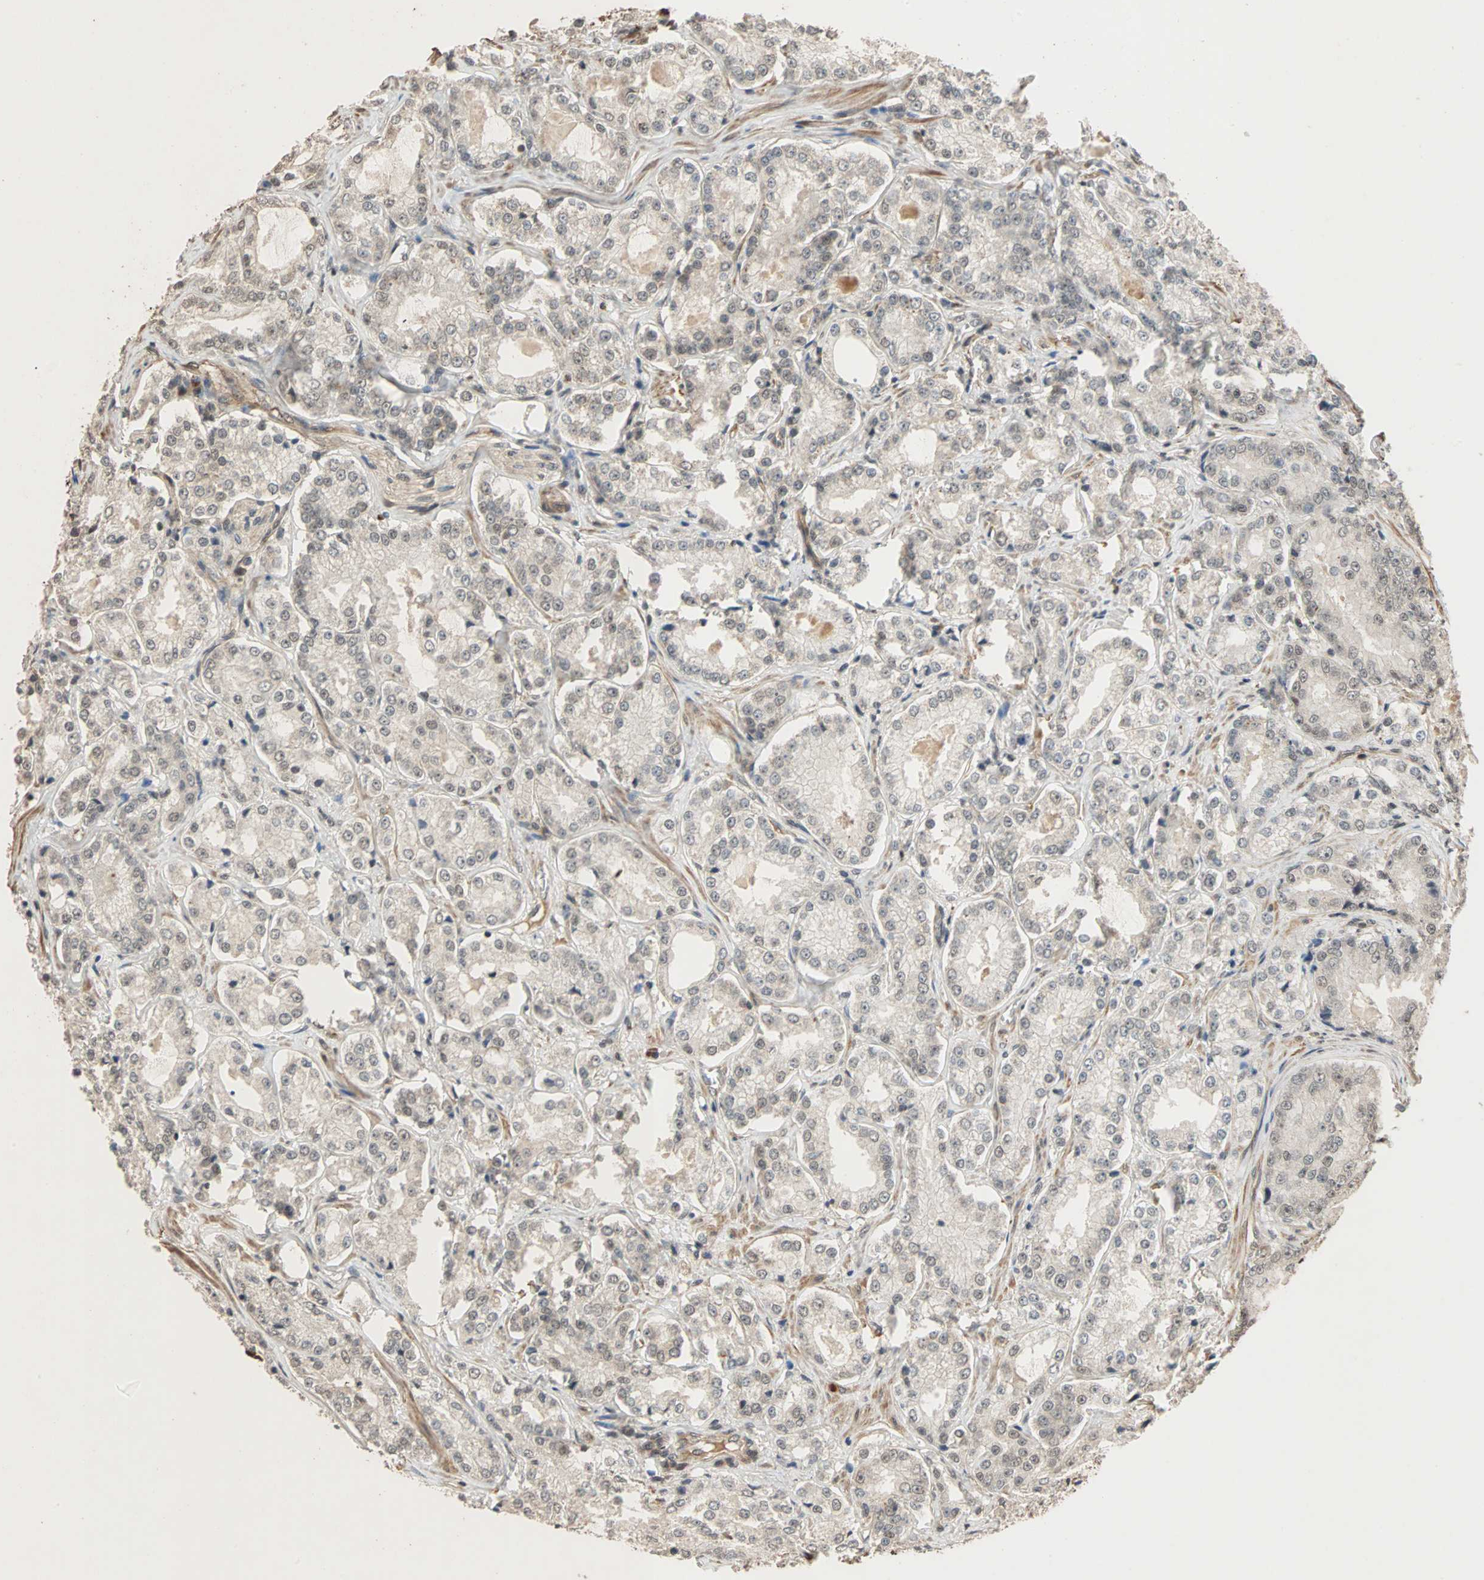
{"staining": {"intensity": "moderate", "quantity": ">75%", "location": "cytoplasmic/membranous,nuclear"}, "tissue": "prostate cancer", "cell_type": "Tumor cells", "image_type": "cancer", "snomed": [{"axis": "morphology", "description": "Adenocarcinoma, High grade"}, {"axis": "topography", "description": "Prostate"}], "caption": "This is a photomicrograph of immunohistochemistry staining of prostate cancer (high-grade adenocarcinoma), which shows moderate positivity in the cytoplasmic/membranous and nuclear of tumor cells.", "gene": "CDC5L", "patient": {"sex": "male", "age": 73}}